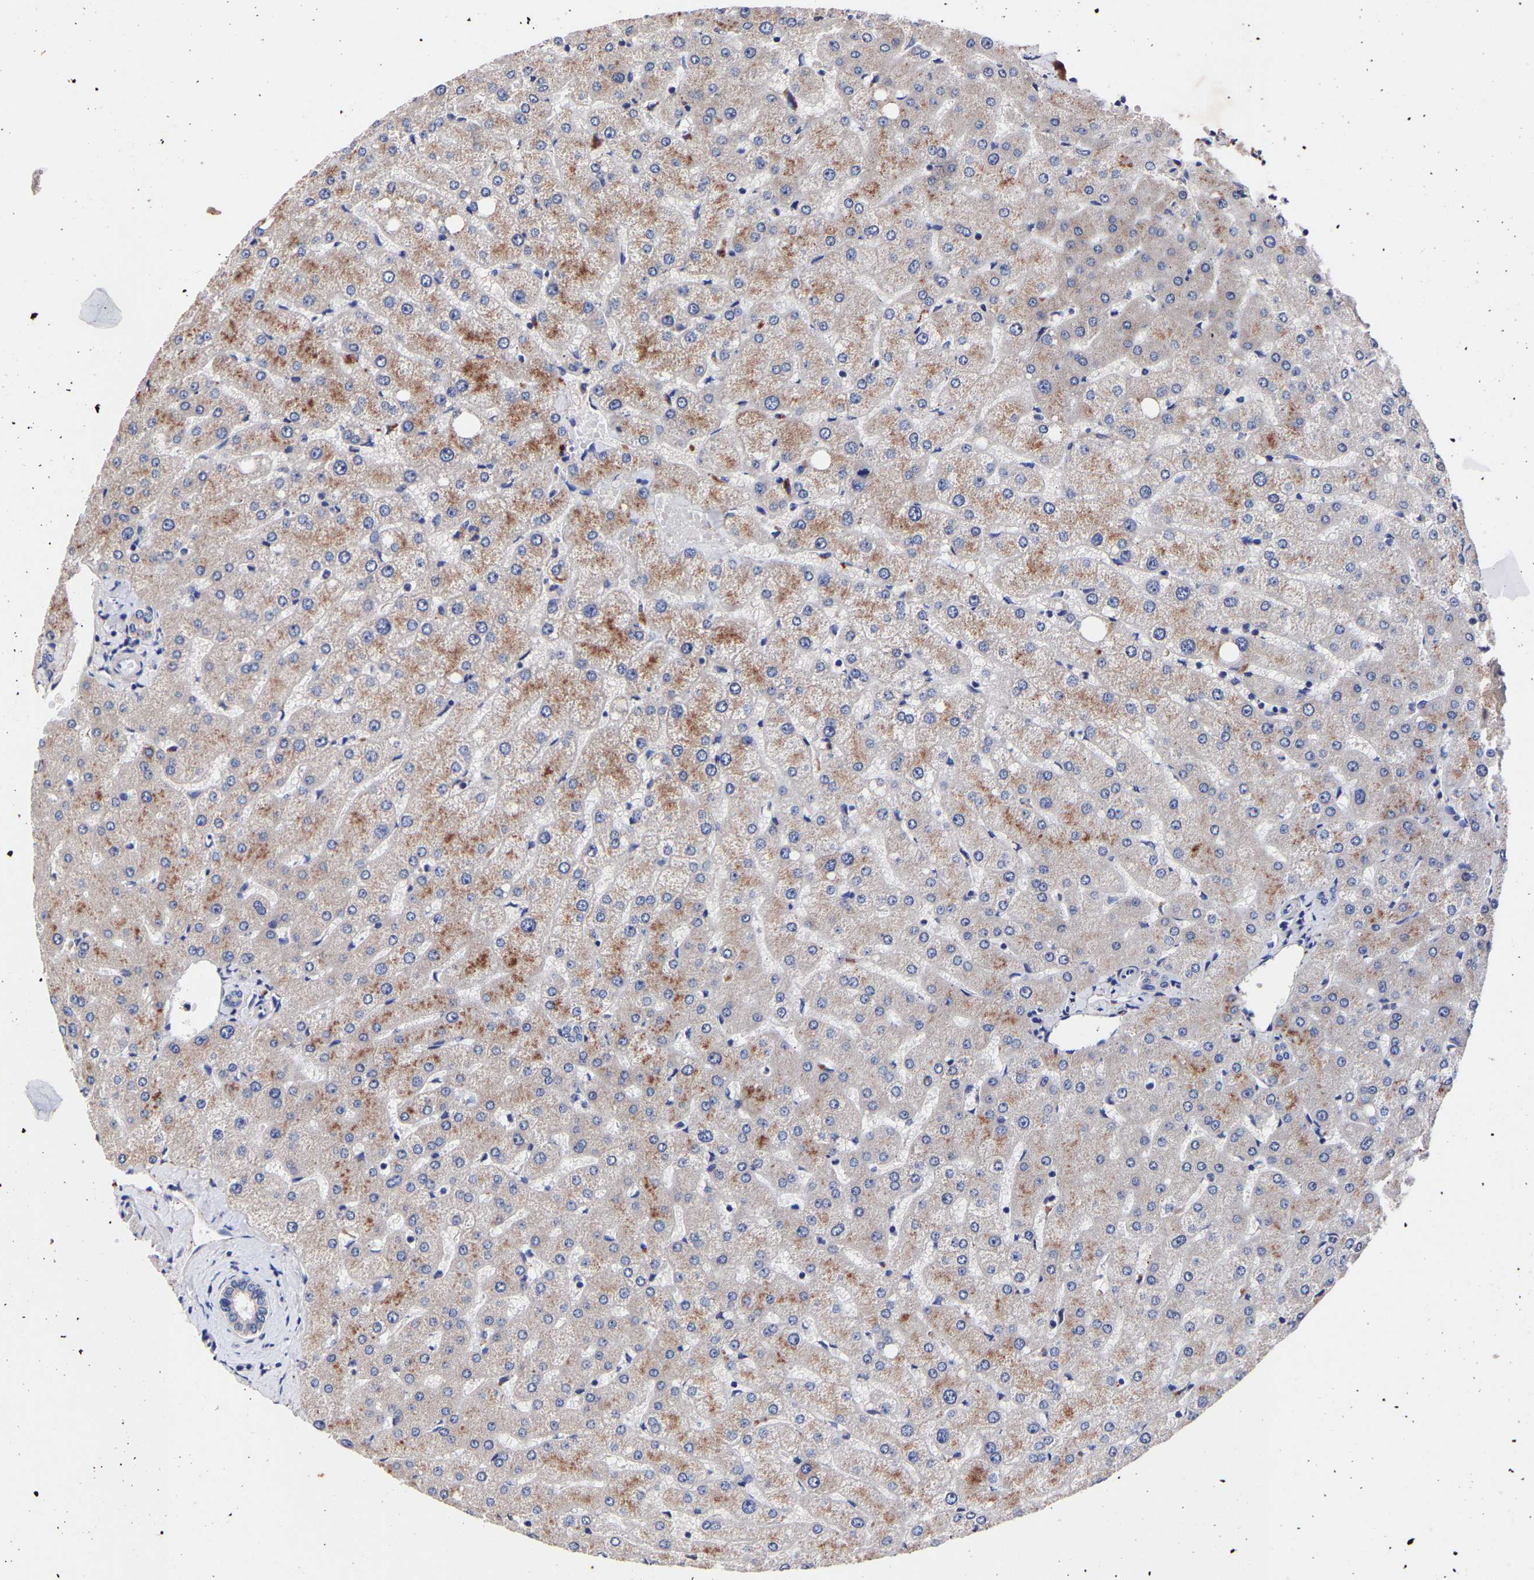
{"staining": {"intensity": "negative", "quantity": "none", "location": "none"}, "tissue": "liver", "cell_type": "Cholangiocytes", "image_type": "normal", "snomed": [{"axis": "morphology", "description": "Normal tissue, NOS"}, {"axis": "topography", "description": "Liver"}], "caption": "This is an IHC histopathology image of benign liver. There is no expression in cholangiocytes.", "gene": "SEM1", "patient": {"sex": "female", "age": 54}}